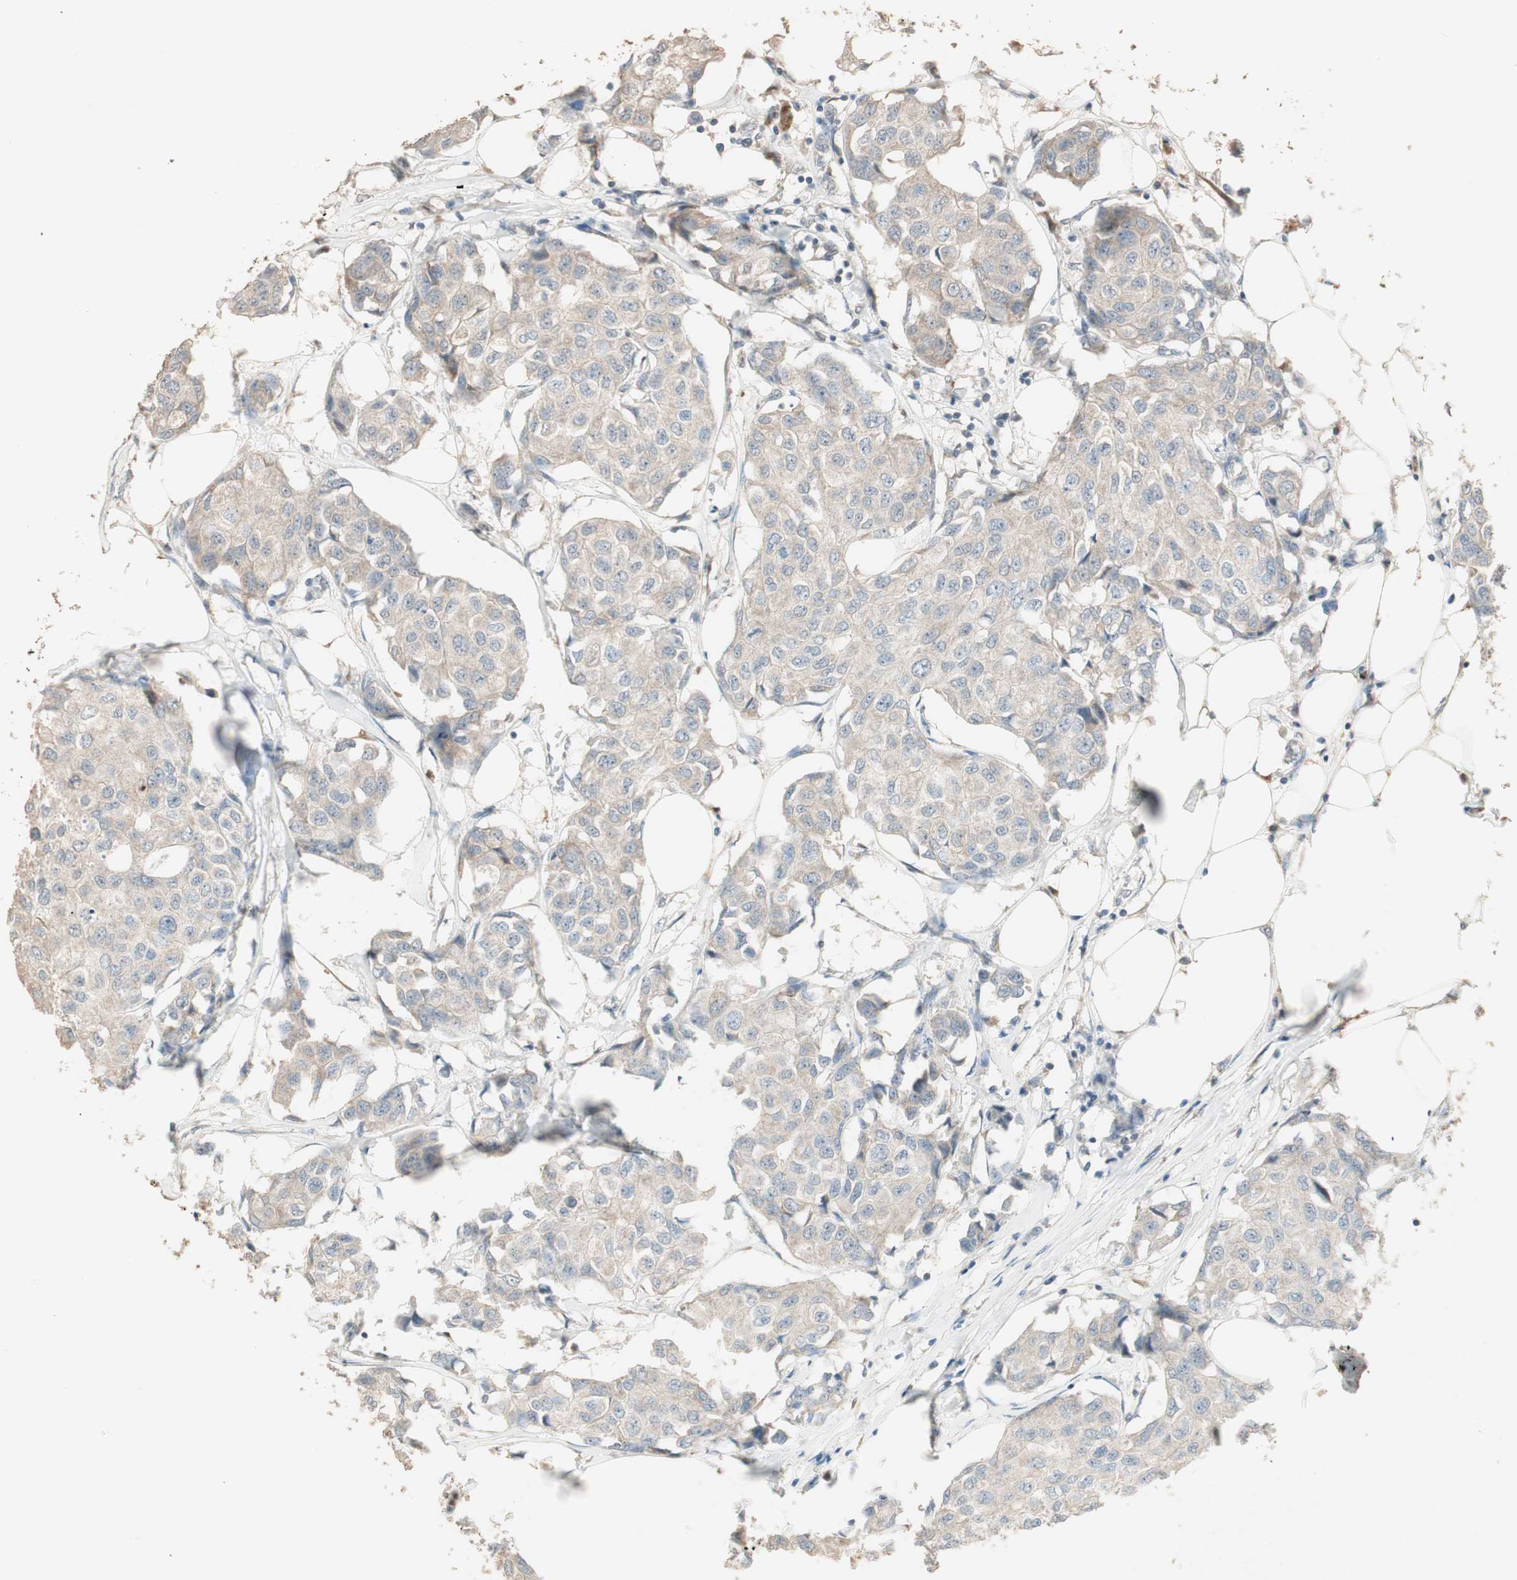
{"staining": {"intensity": "weak", "quantity": ">75%", "location": "cytoplasmic/membranous"}, "tissue": "breast cancer", "cell_type": "Tumor cells", "image_type": "cancer", "snomed": [{"axis": "morphology", "description": "Duct carcinoma"}, {"axis": "topography", "description": "Breast"}], "caption": "An immunohistochemistry image of tumor tissue is shown. Protein staining in brown labels weak cytoplasmic/membranous positivity in breast infiltrating ductal carcinoma within tumor cells.", "gene": "RARRES1", "patient": {"sex": "female", "age": 80}}